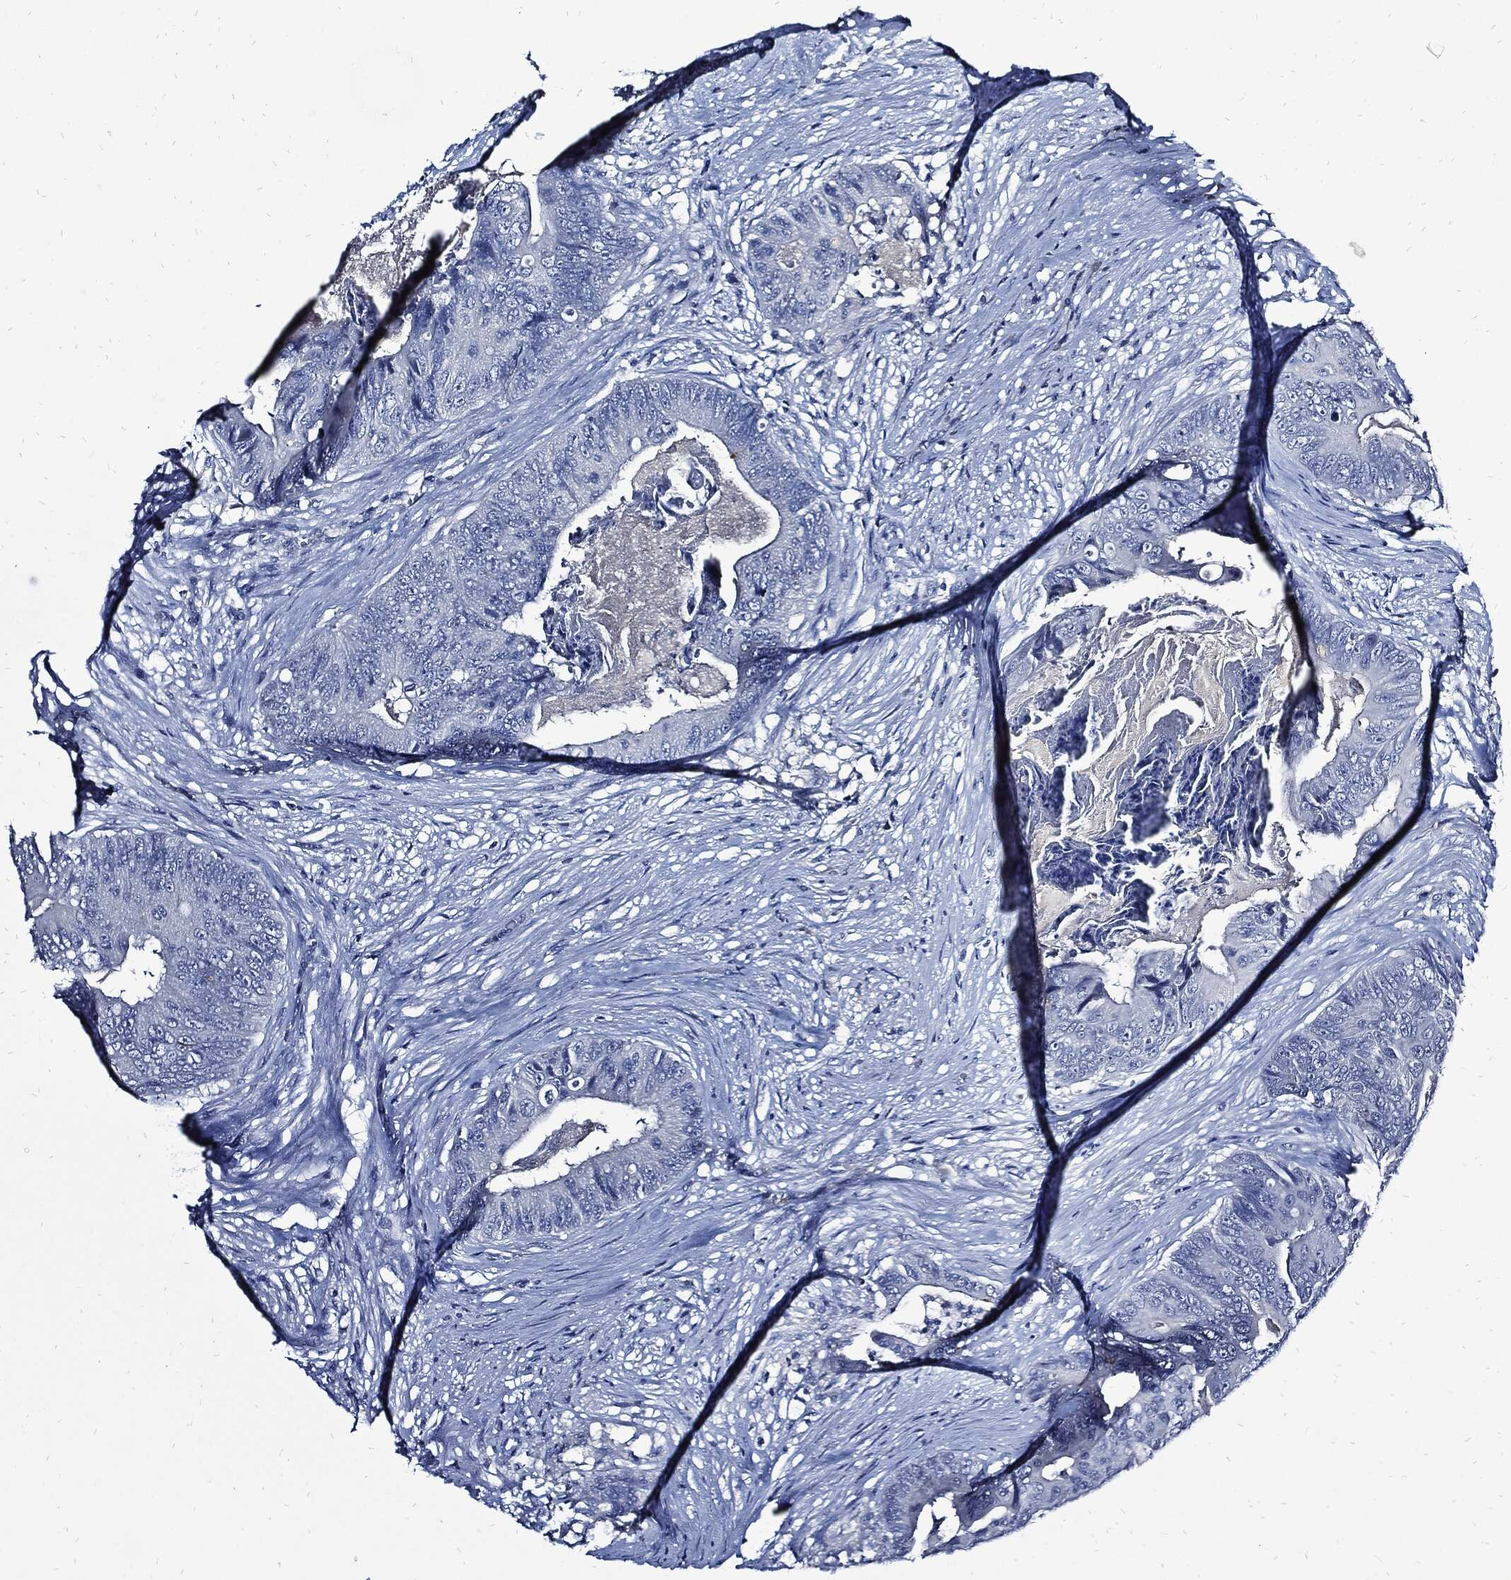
{"staining": {"intensity": "negative", "quantity": "none", "location": "none"}, "tissue": "colorectal cancer", "cell_type": "Tumor cells", "image_type": "cancer", "snomed": [{"axis": "morphology", "description": "Adenocarcinoma, NOS"}, {"axis": "topography", "description": "Colon"}], "caption": "An immunohistochemistry (IHC) micrograph of colorectal adenocarcinoma is shown. There is no staining in tumor cells of colorectal adenocarcinoma. Brightfield microscopy of IHC stained with DAB (brown) and hematoxylin (blue), captured at high magnification.", "gene": "CPE", "patient": {"sex": "male", "age": 84}}